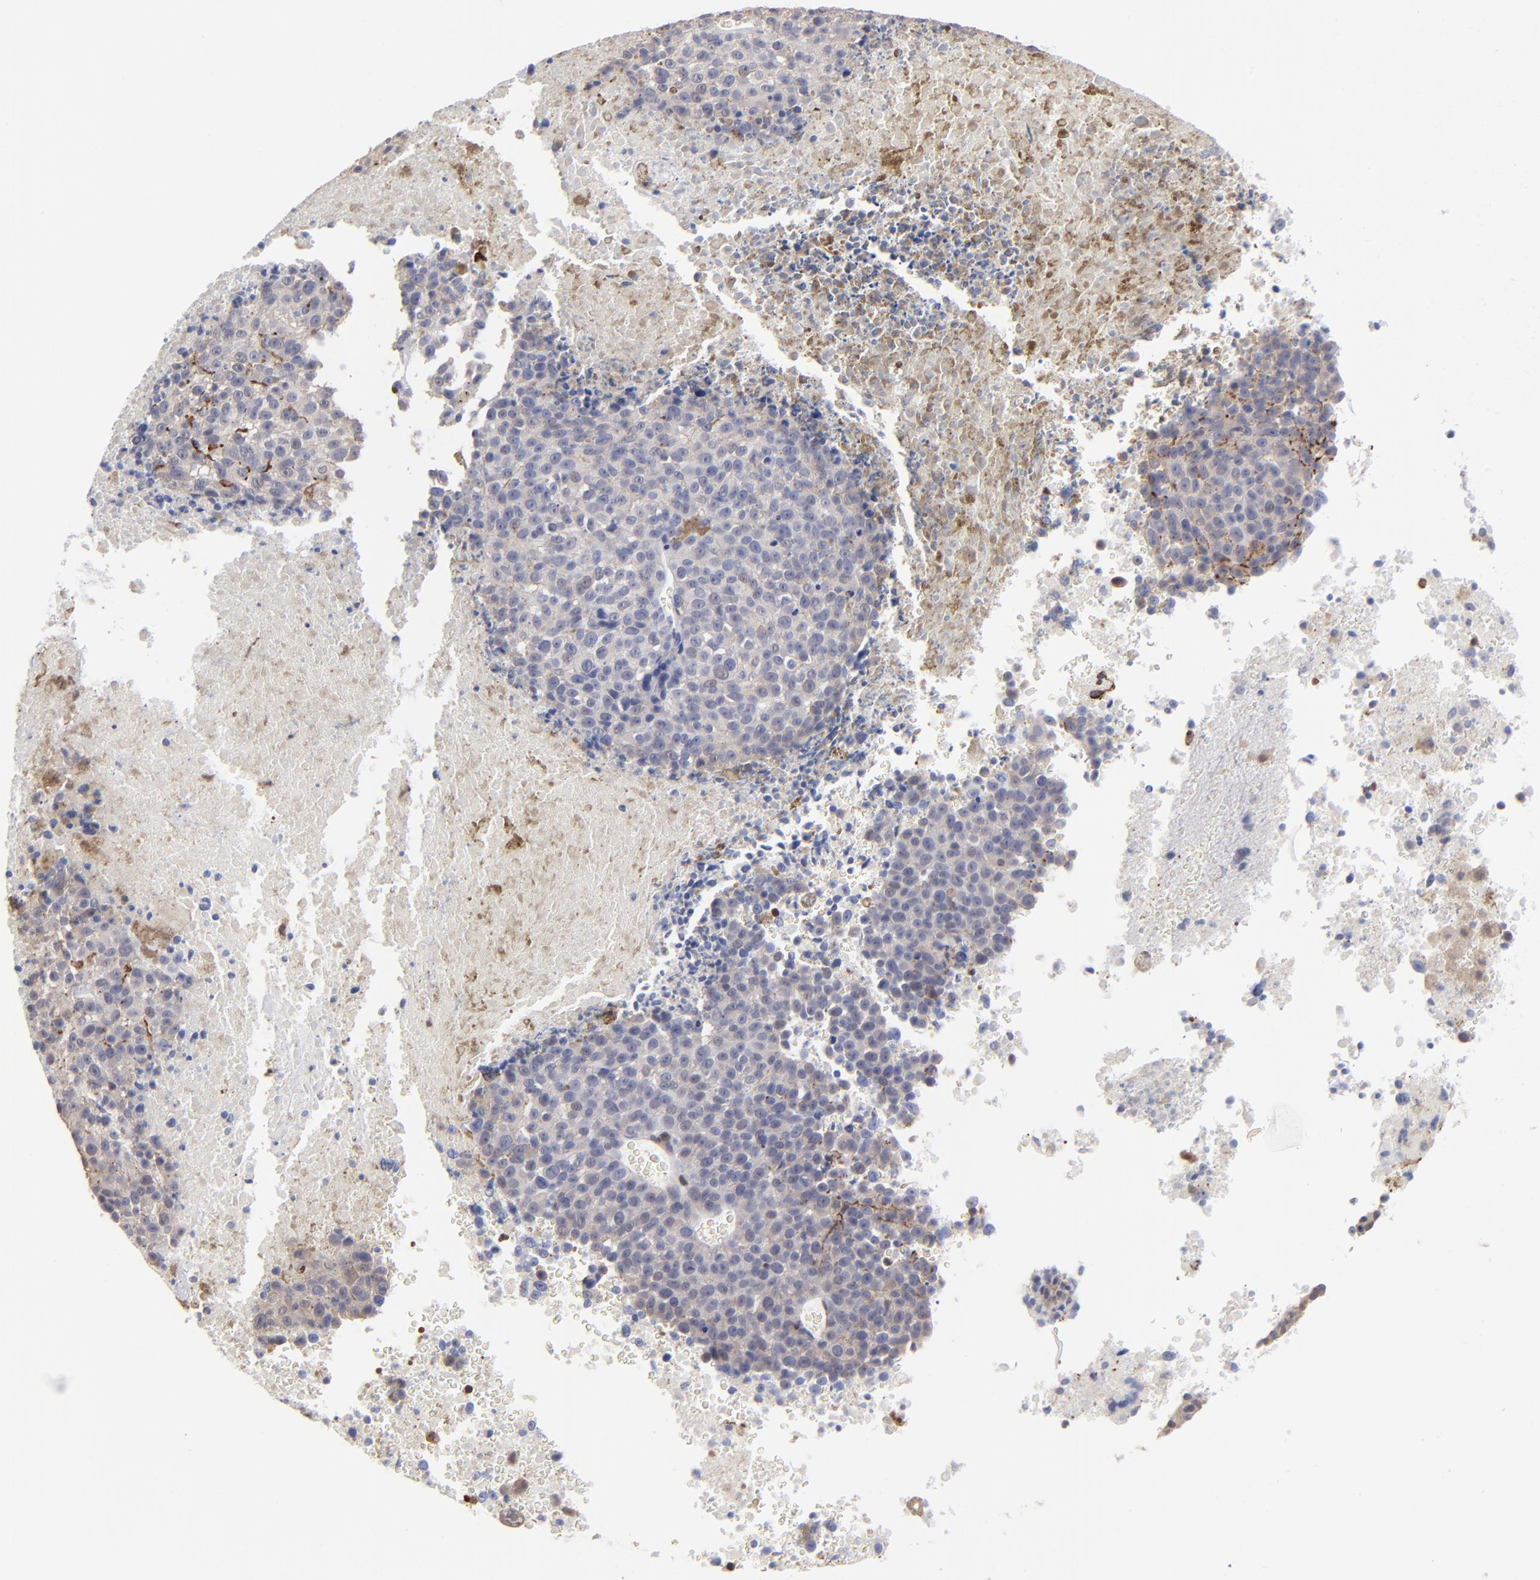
{"staining": {"intensity": "negative", "quantity": "none", "location": "none"}, "tissue": "melanoma", "cell_type": "Tumor cells", "image_type": "cancer", "snomed": [{"axis": "morphology", "description": "Malignant melanoma, Metastatic site"}, {"axis": "topography", "description": "Cerebral cortex"}], "caption": "IHC micrograph of neoplastic tissue: melanoma stained with DAB demonstrates no significant protein staining in tumor cells.", "gene": "TBXT", "patient": {"sex": "female", "age": 52}}